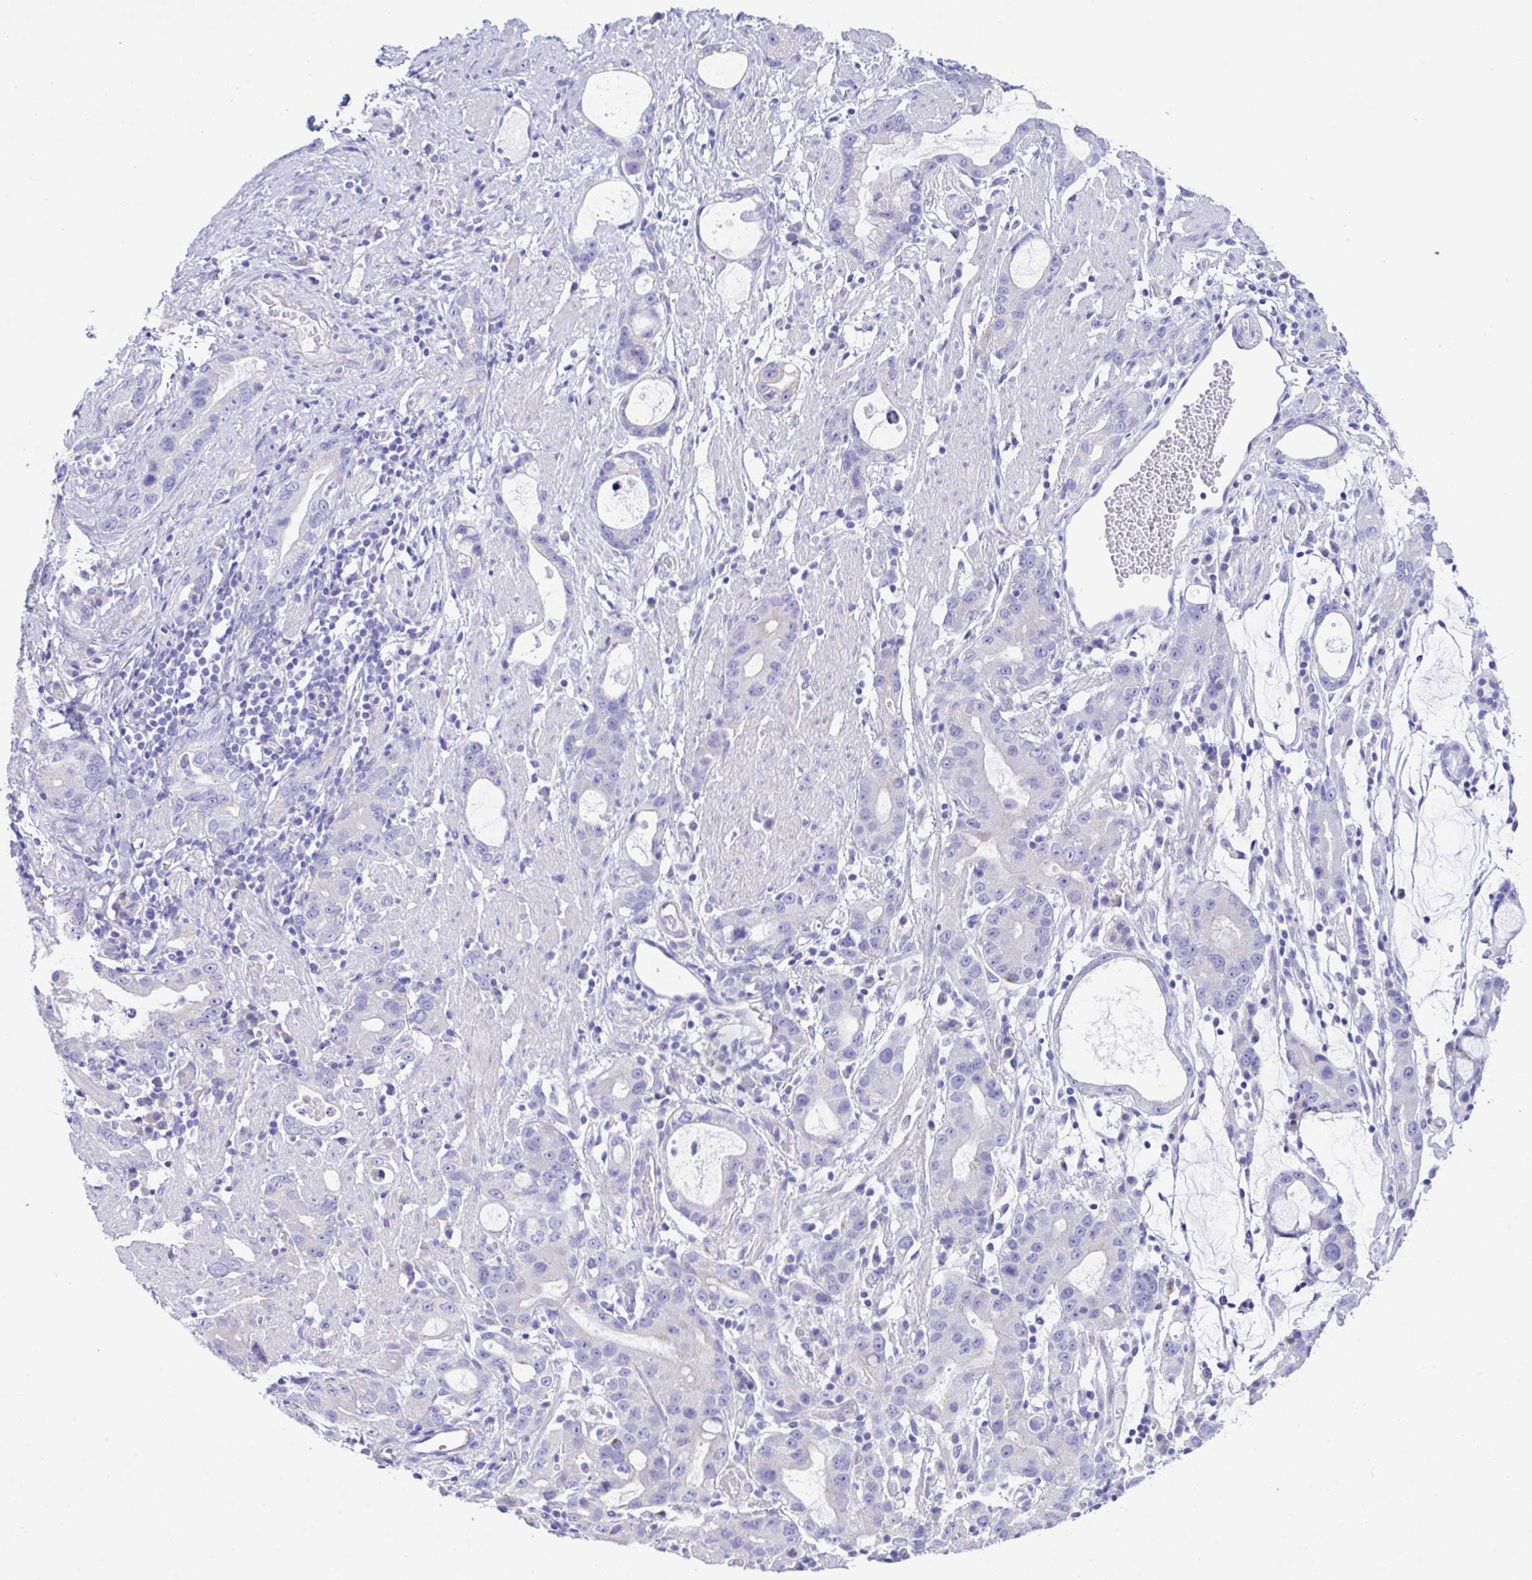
{"staining": {"intensity": "negative", "quantity": "none", "location": "none"}, "tissue": "stomach cancer", "cell_type": "Tumor cells", "image_type": "cancer", "snomed": [{"axis": "morphology", "description": "Adenocarcinoma, NOS"}, {"axis": "topography", "description": "Stomach"}], "caption": "Tumor cells show no significant expression in stomach adenocarcinoma. (Stains: DAB (3,3'-diaminobenzidine) IHC with hematoxylin counter stain, Microscopy: brightfield microscopy at high magnification).", "gene": "TMEM106B", "patient": {"sex": "male", "age": 55}}